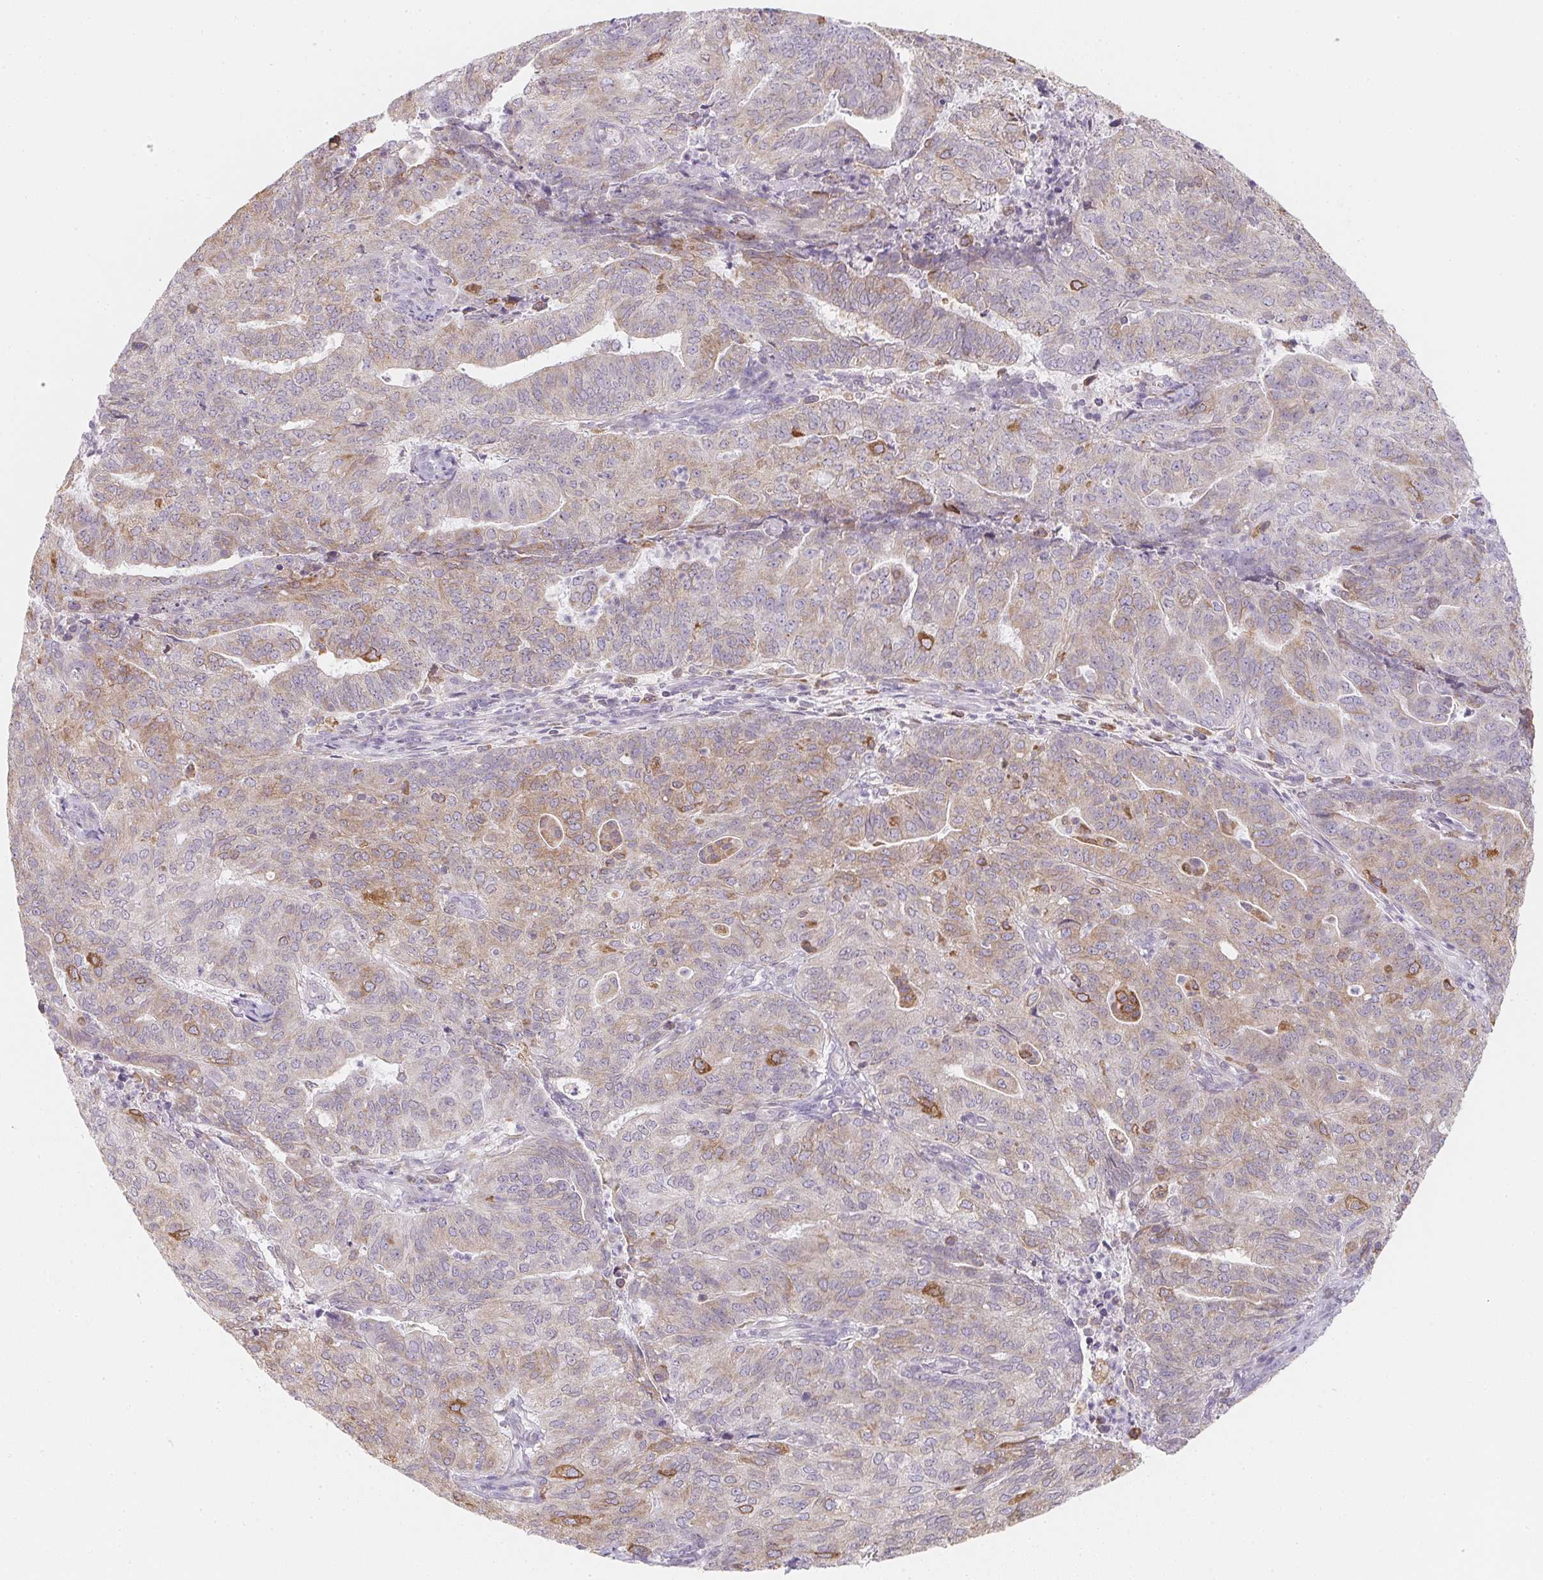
{"staining": {"intensity": "weak", "quantity": "25%-75%", "location": "cytoplasmic/membranous"}, "tissue": "endometrial cancer", "cell_type": "Tumor cells", "image_type": "cancer", "snomed": [{"axis": "morphology", "description": "Adenocarcinoma, NOS"}, {"axis": "topography", "description": "Endometrium"}], "caption": "Endometrial cancer (adenocarcinoma) stained with DAB (3,3'-diaminobenzidine) immunohistochemistry (IHC) demonstrates low levels of weak cytoplasmic/membranous positivity in approximately 25%-75% of tumor cells.", "gene": "SOAT1", "patient": {"sex": "female", "age": 82}}